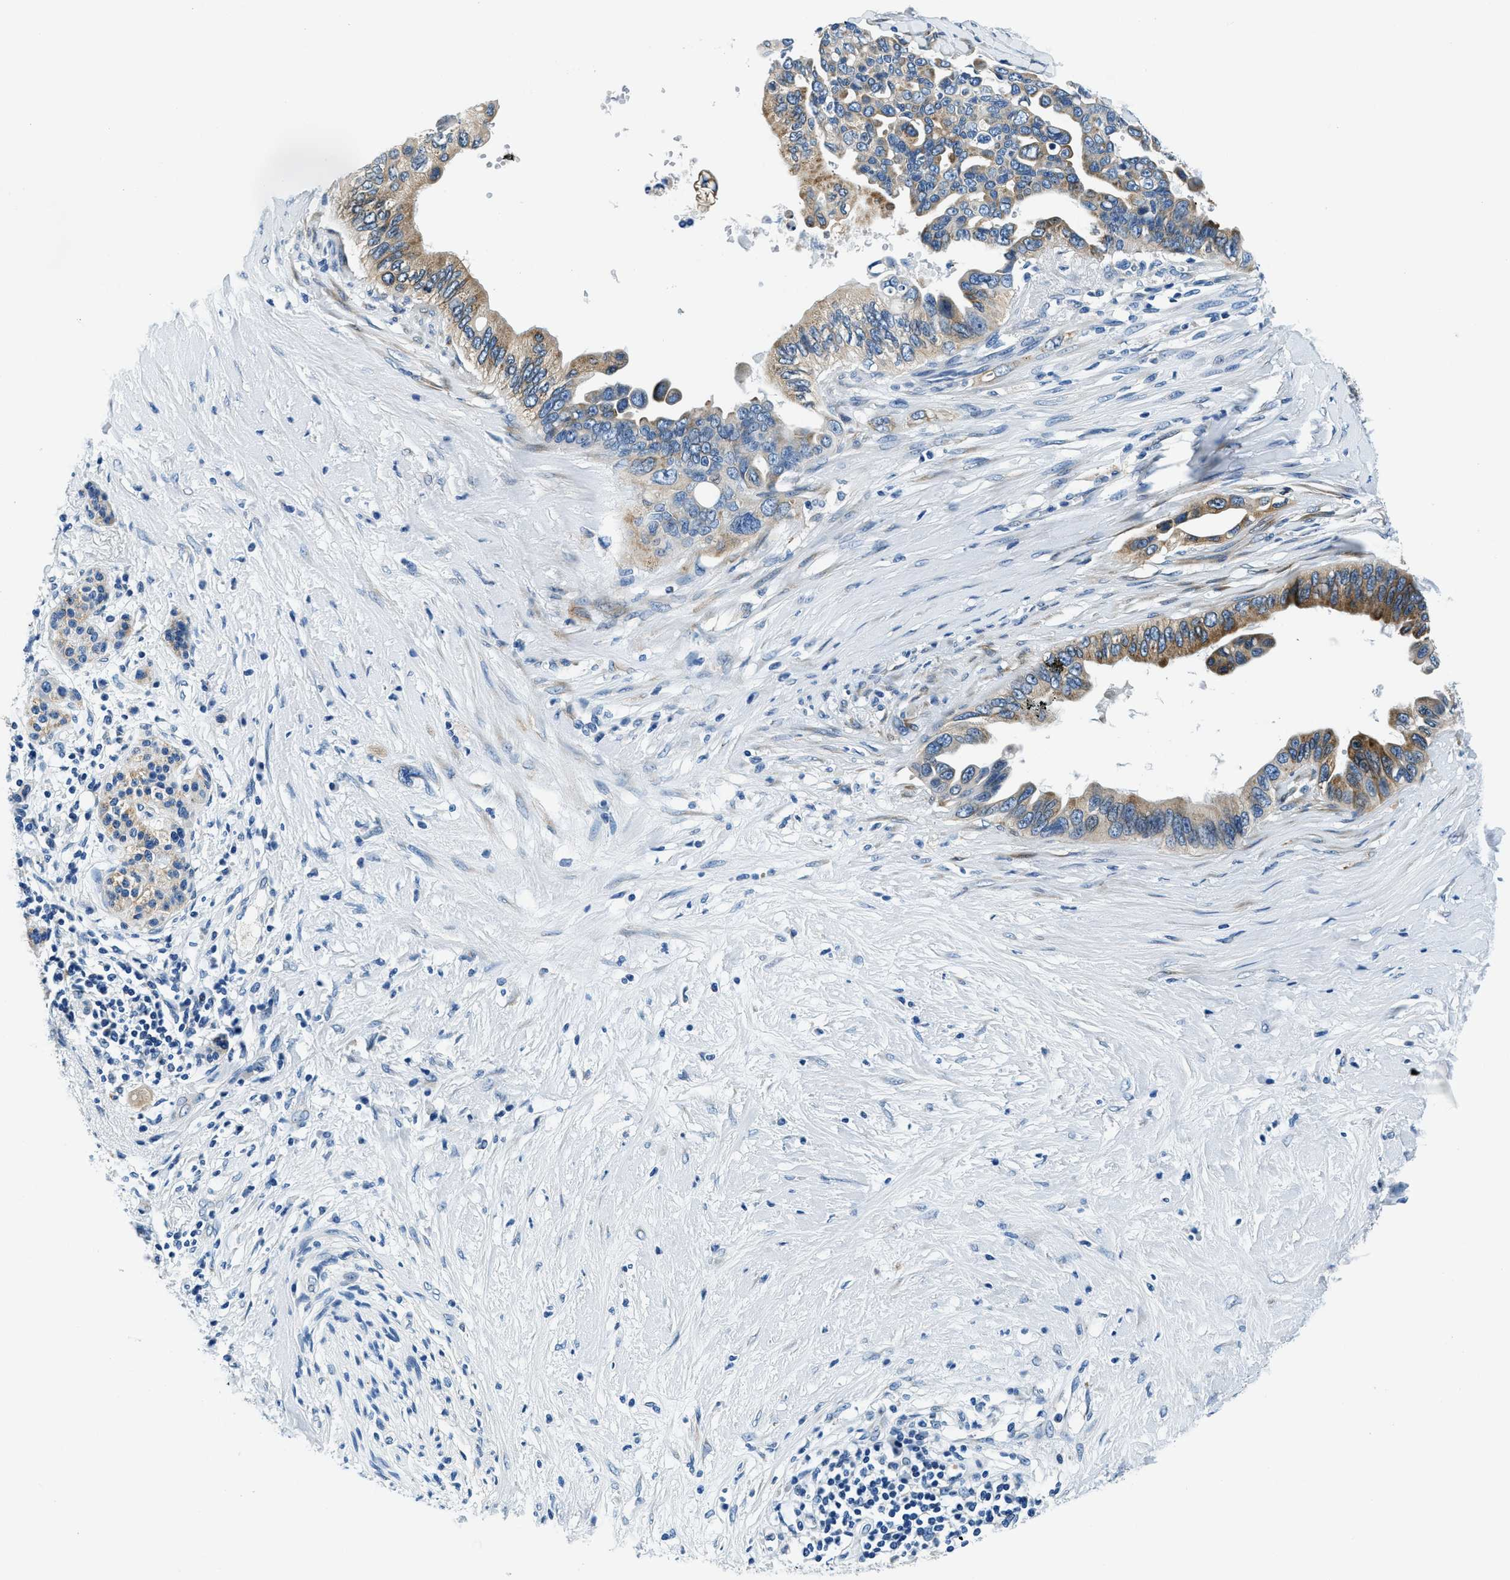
{"staining": {"intensity": "moderate", "quantity": ">75%", "location": "cytoplasmic/membranous"}, "tissue": "pancreatic cancer", "cell_type": "Tumor cells", "image_type": "cancer", "snomed": [{"axis": "morphology", "description": "Adenocarcinoma, NOS"}, {"axis": "topography", "description": "Pancreas"}], "caption": "Immunohistochemistry of pancreatic cancer (adenocarcinoma) shows medium levels of moderate cytoplasmic/membranous staining in approximately >75% of tumor cells. Nuclei are stained in blue.", "gene": "UBAC2", "patient": {"sex": "female", "age": 56}}